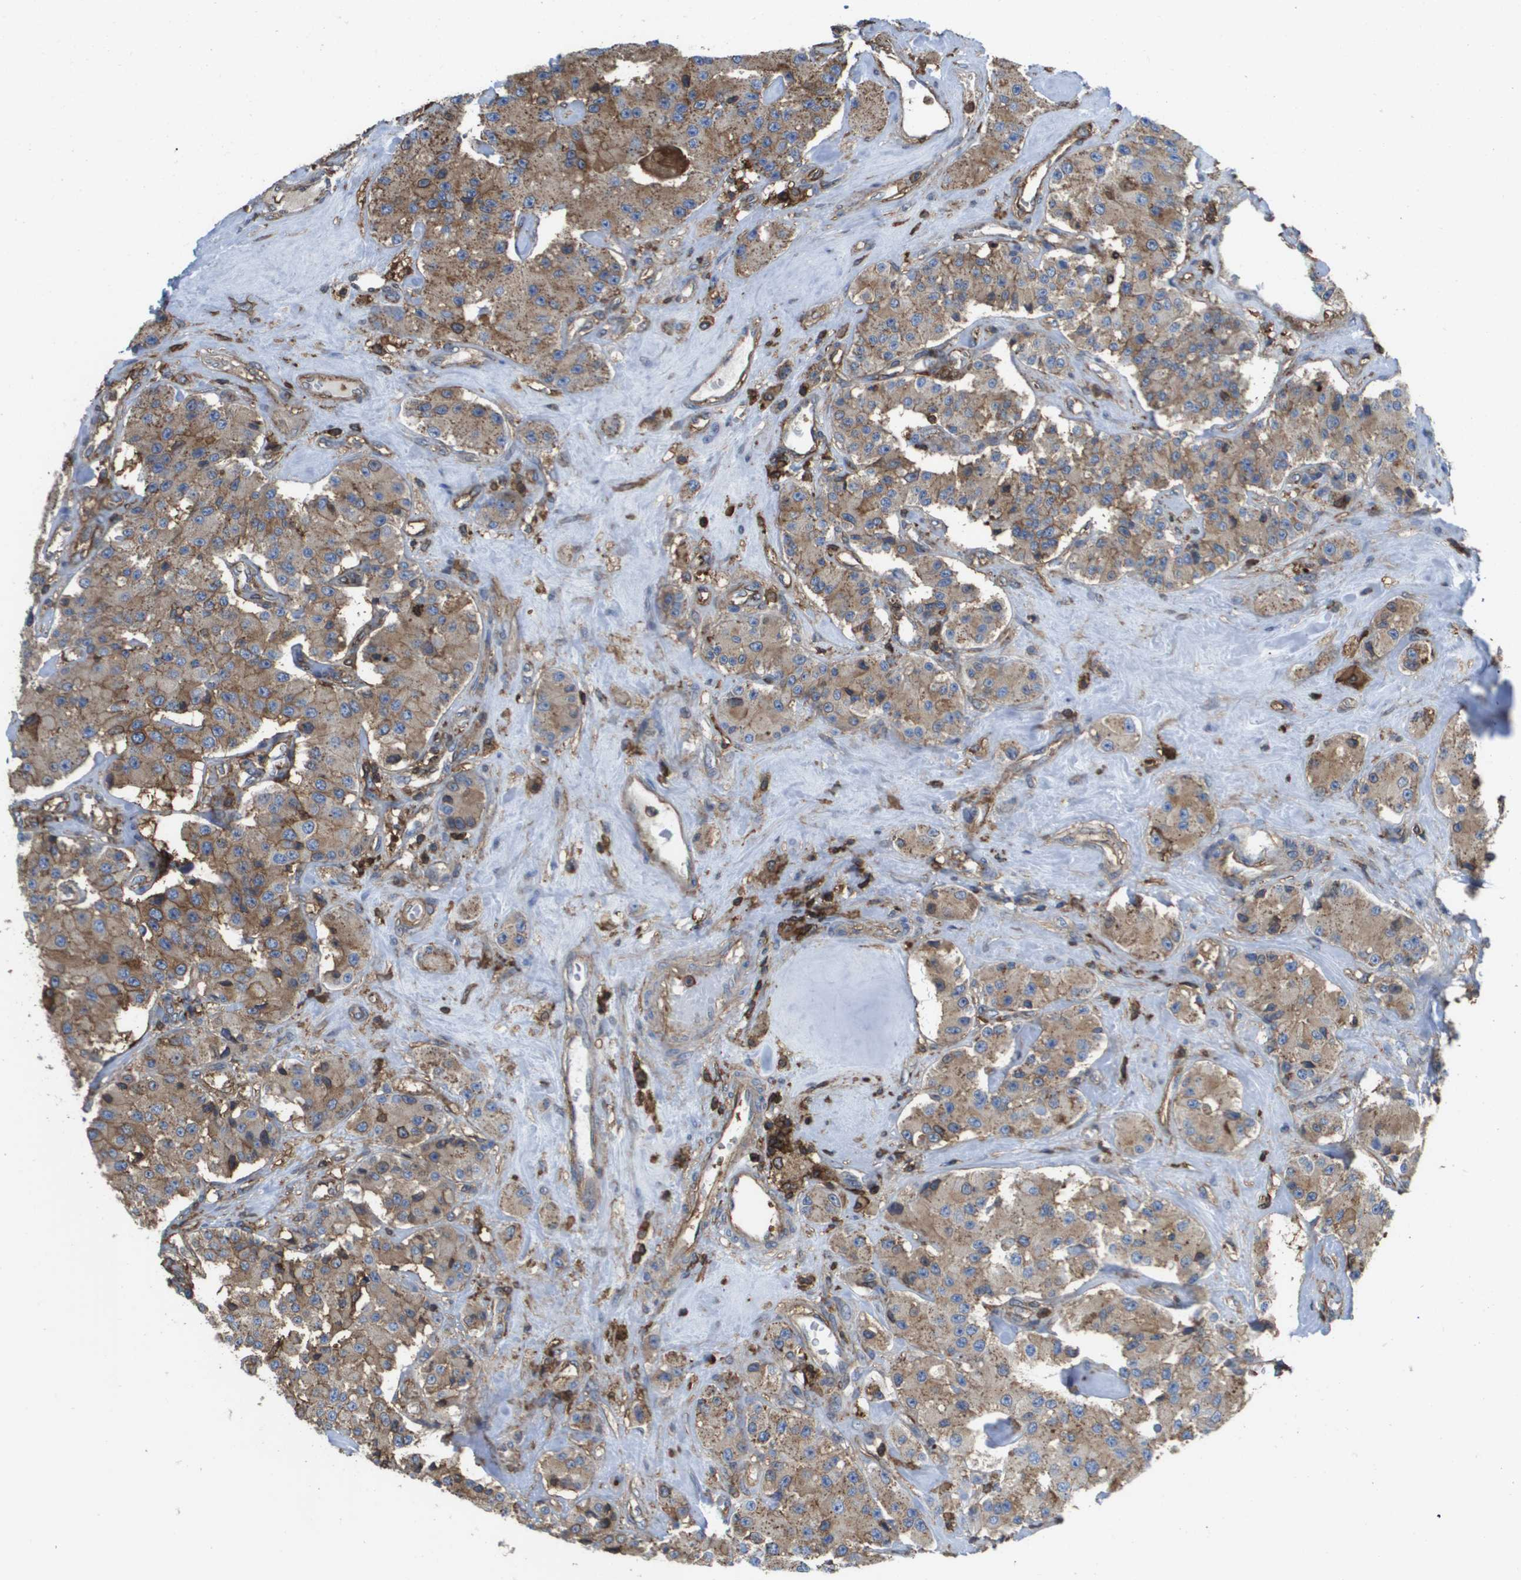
{"staining": {"intensity": "moderate", "quantity": ">75%", "location": "cytoplasmic/membranous"}, "tissue": "carcinoid", "cell_type": "Tumor cells", "image_type": "cancer", "snomed": [{"axis": "morphology", "description": "Carcinoid, malignant, NOS"}, {"axis": "topography", "description": "Pancreas"}], "caption": "Protein expression analysis of human carcinoid reveals moderate cytoplasmic/membranous positivity in about >75% of tumor cells. Nuclei are stained in blue.", "gene": "PASK", "patient": {"sex": "male", "age": 41}}